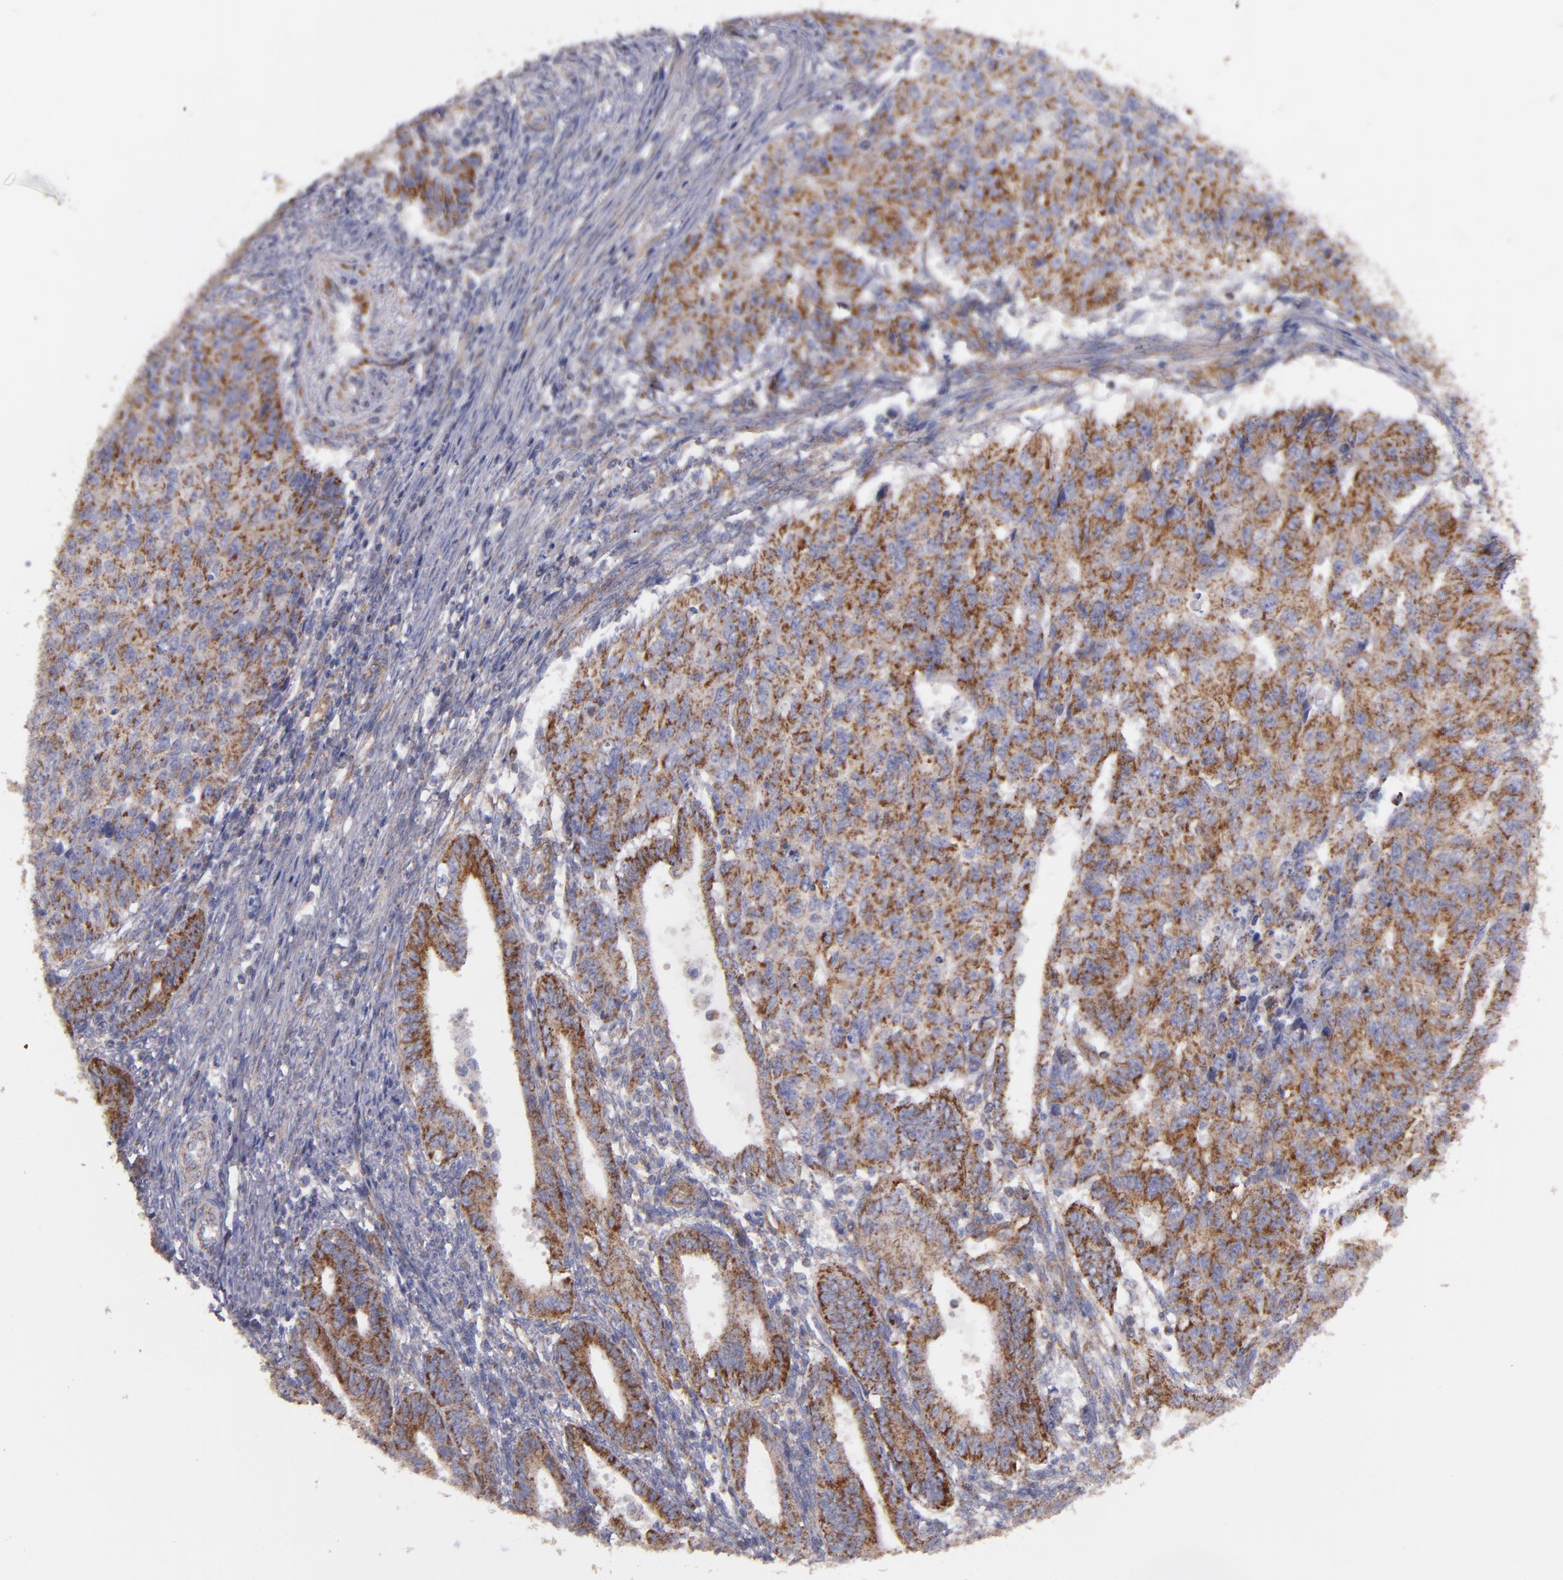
{"staining": {"intensity": "moderate", "quantity": ">75%", "location": "cytoplasmic/membranous"}, "tissue": "endometrial cancer", "cell_type": "Tumor cells", "image_type": "cancer", "snomed": [{"axis": "morphology", "description": "Adenocarcinoma, NOS"}, {"axis": "topography", "description": "Endometrium"}], "caption": "This image demonstrates immunohistochemistry staining of human endometrial cancer (adenocarcinoma), with medium moderate cytoplasmic/membranous staining in about >75% of tumor cells.", "gene": "CLTA", "patient": {"sex": "female", "age": 42}}